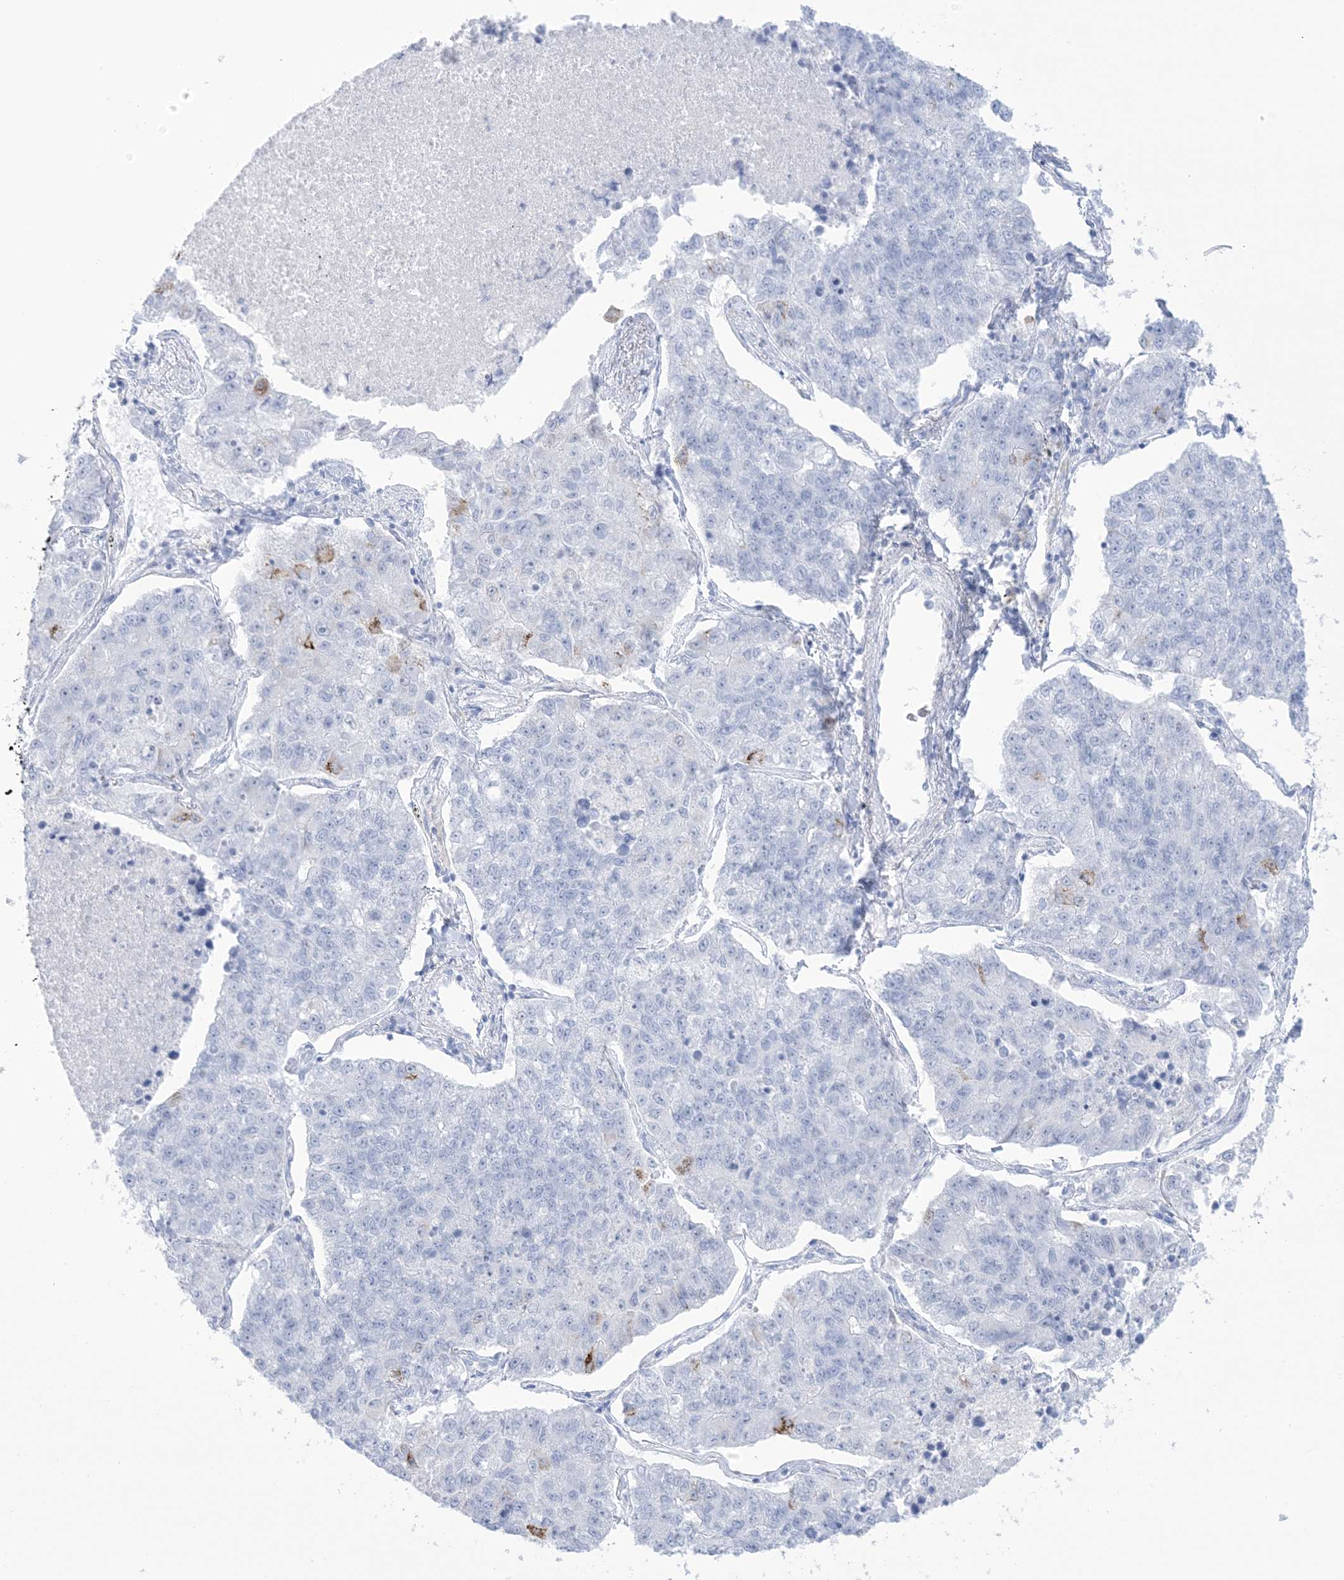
{"staining": {"intensity": "negative", "quantity": "none", "location": "none"}, "tissue": "lung cancer", "cell_type": "Tumor cells", "image_type": "cancer", "snomed": [{"axis": "morphology", "description": "Adenocarcinoma, NOS"}, {"axis": "topography", "description": "Lung"}], "caption": "Human lung cancer stained for a protein using immunohistochemistry reveals no positivity in tumor cells.", "gene": "AGXT", "patient": {"sex": "male", "age": 49}}